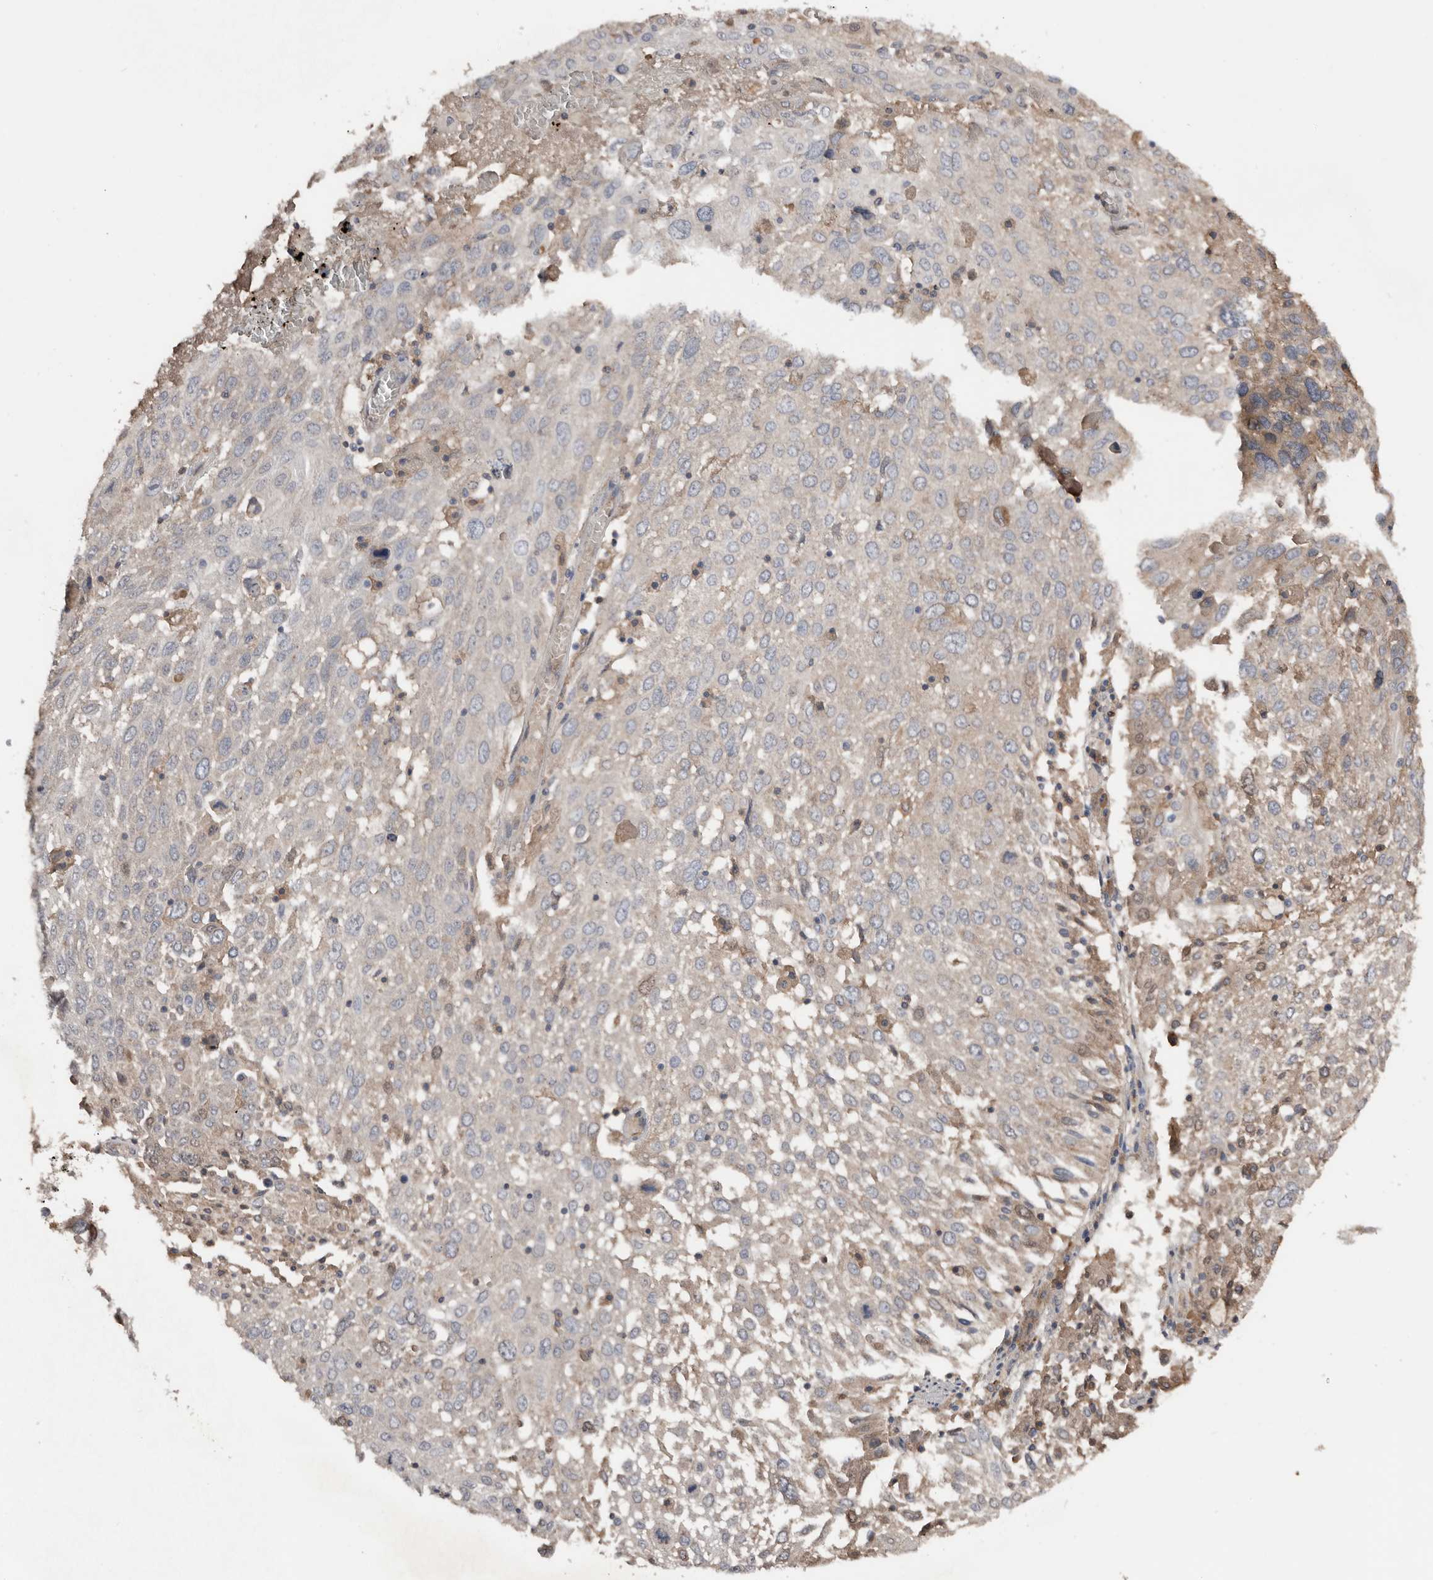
{"staining": {"intensity": "weak", "quantity": "<25%", "location": "cytoplasmic/membranous"}, "tissue": "lung cancer", "cell_type": "Tumor cells", "image_type": "cancer", "snomed": [{"axis": "morphology", "description": "Squamous cell carcinoma, NOS"}, {"axis": "topography", "description": "Lung"}], "caption": "Immunohistochemistry (IHC) photomicrograph of lung cancer (squamous cell carcinoma) stained for a protein (brown), which shows no expression in tumor cells. Nuclei are stained in blue.", "gene": "SLC39A2", "patient": {"sex": "male", "age": 65}}